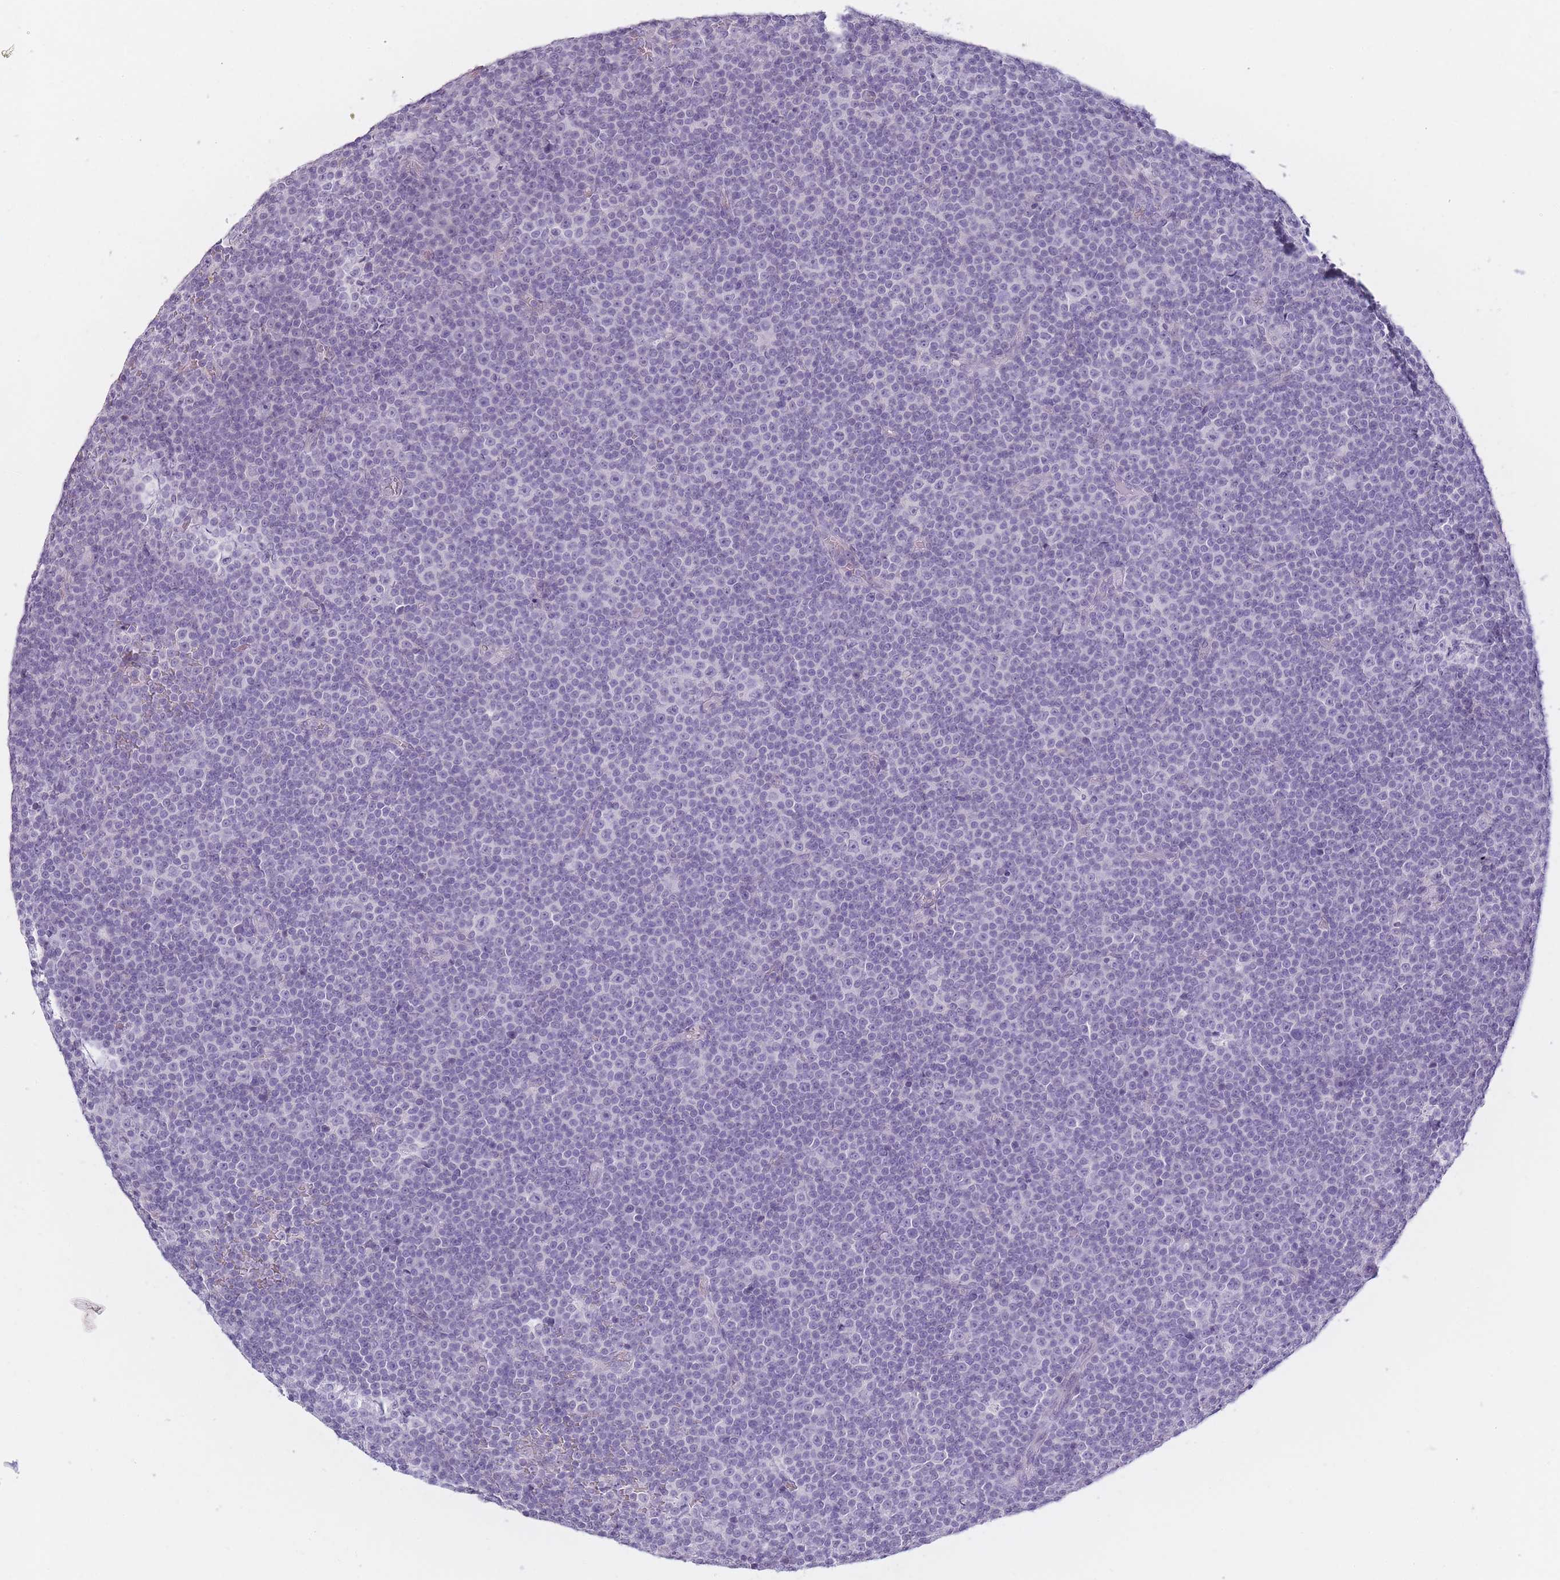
{"staining": {"intensity": "negative", "quantity": "none", "location": "none"}, "tissue": "lymphoma", "cell_type": "Tumor cells", "image_type": "cancer", "snomed": [{"axis": "morphology", "description": "Malignant lymphoma, non-Hodgkin's type, Low grade"}, {"axis": "topography", "description": "Lymph node"}], "caption": "The histopathology image exhibits no significant staining in tumor cells of lymphoma.", "gene": "INS", "patient": {"sex": "female", "age": 67}}